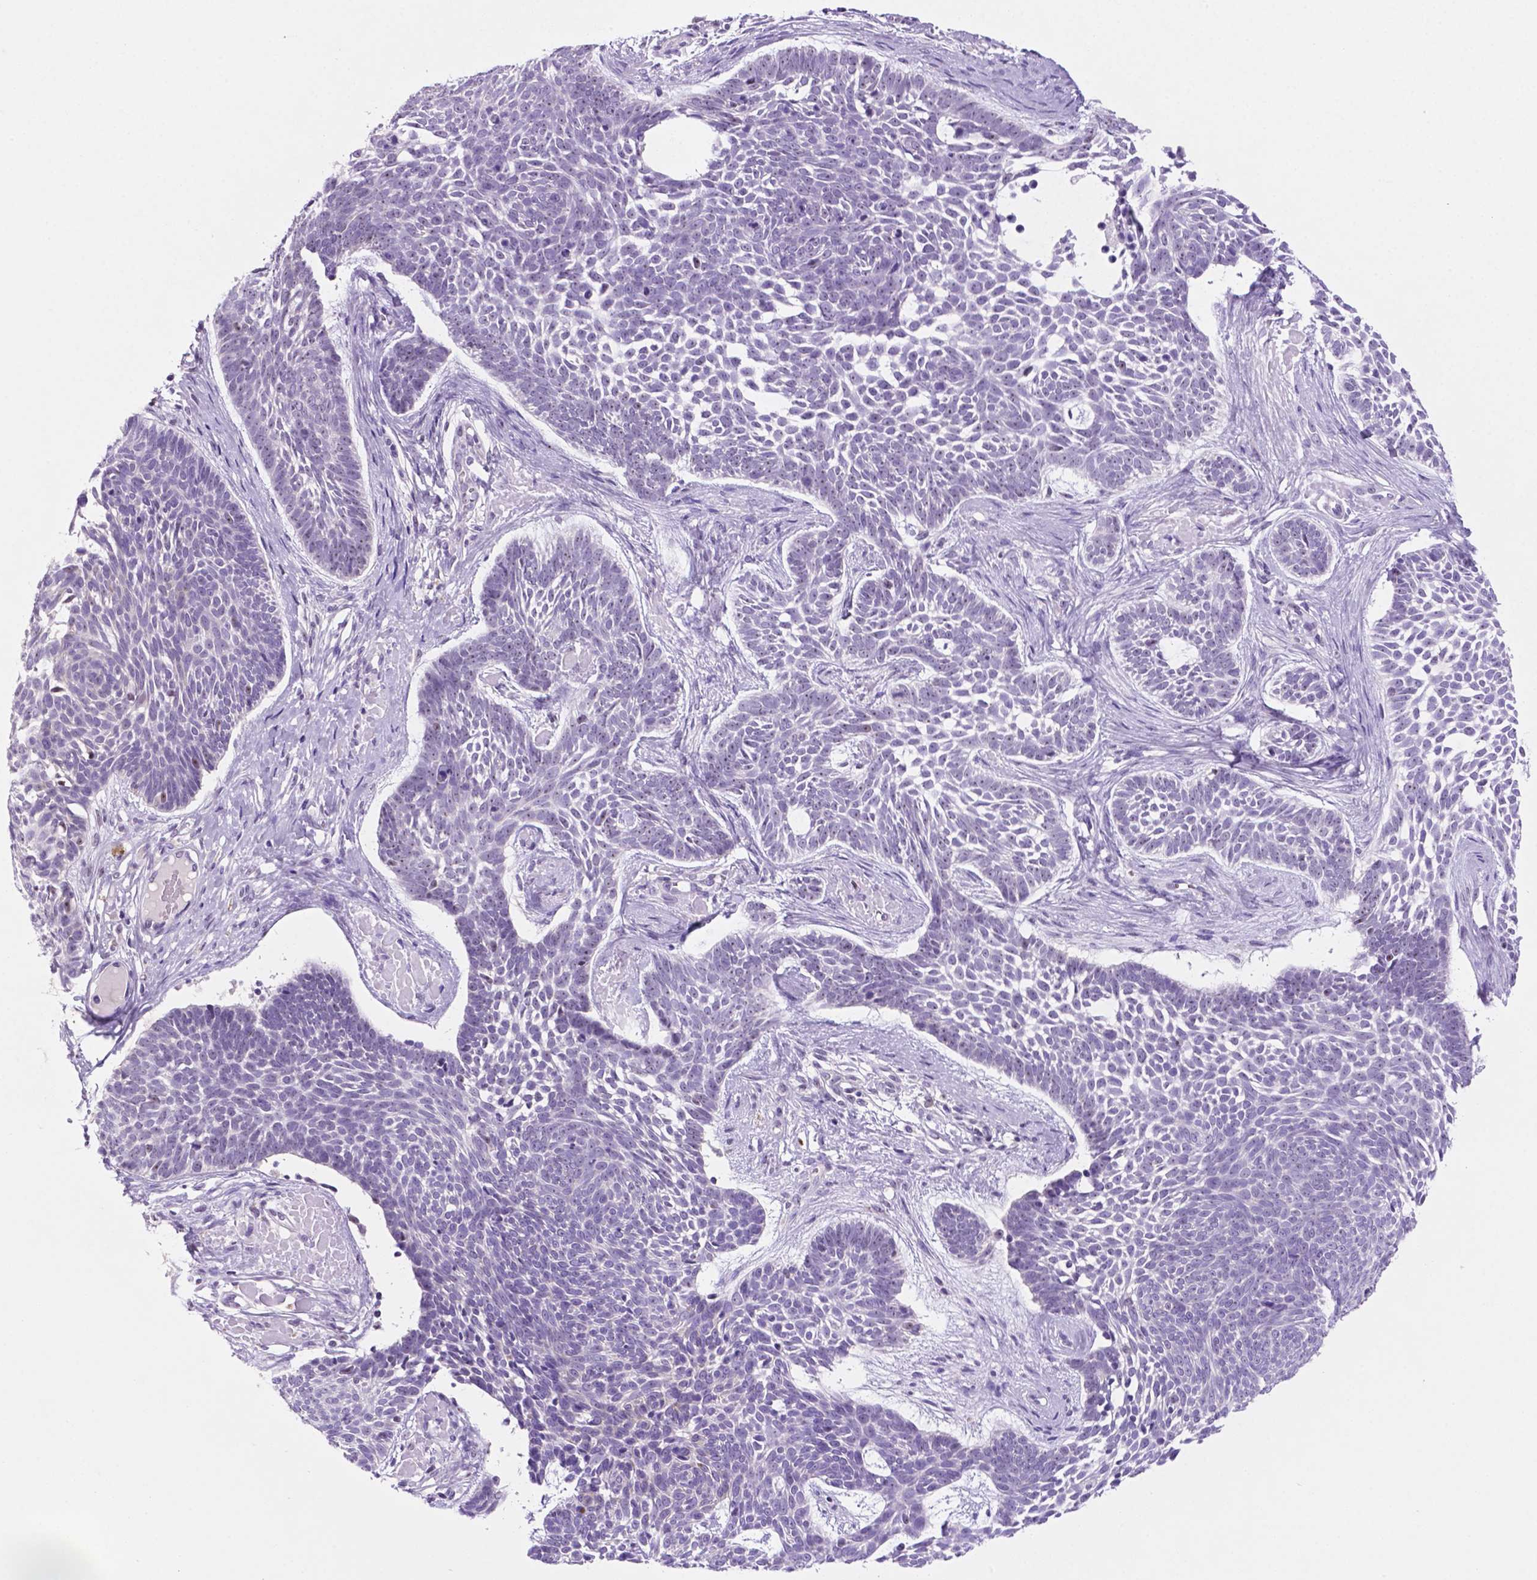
{"staining": {"intensity": "negative", "quantity": "none", "location": "none"}, "tissue": "skin cancer", "cell_type": "Tumor cells", "image_type": "cancer", "snomed": [{"axis": "morphology", "description": "Basal cell carcinoma"}, {"axis": "topography", "description": "Skin"}], "caption": "Tumor cells are negative for brown protein staining in skin basal cell carcinoma.", "gene": "C18orf21", "patient": {"sex": "male", "age": 85}}